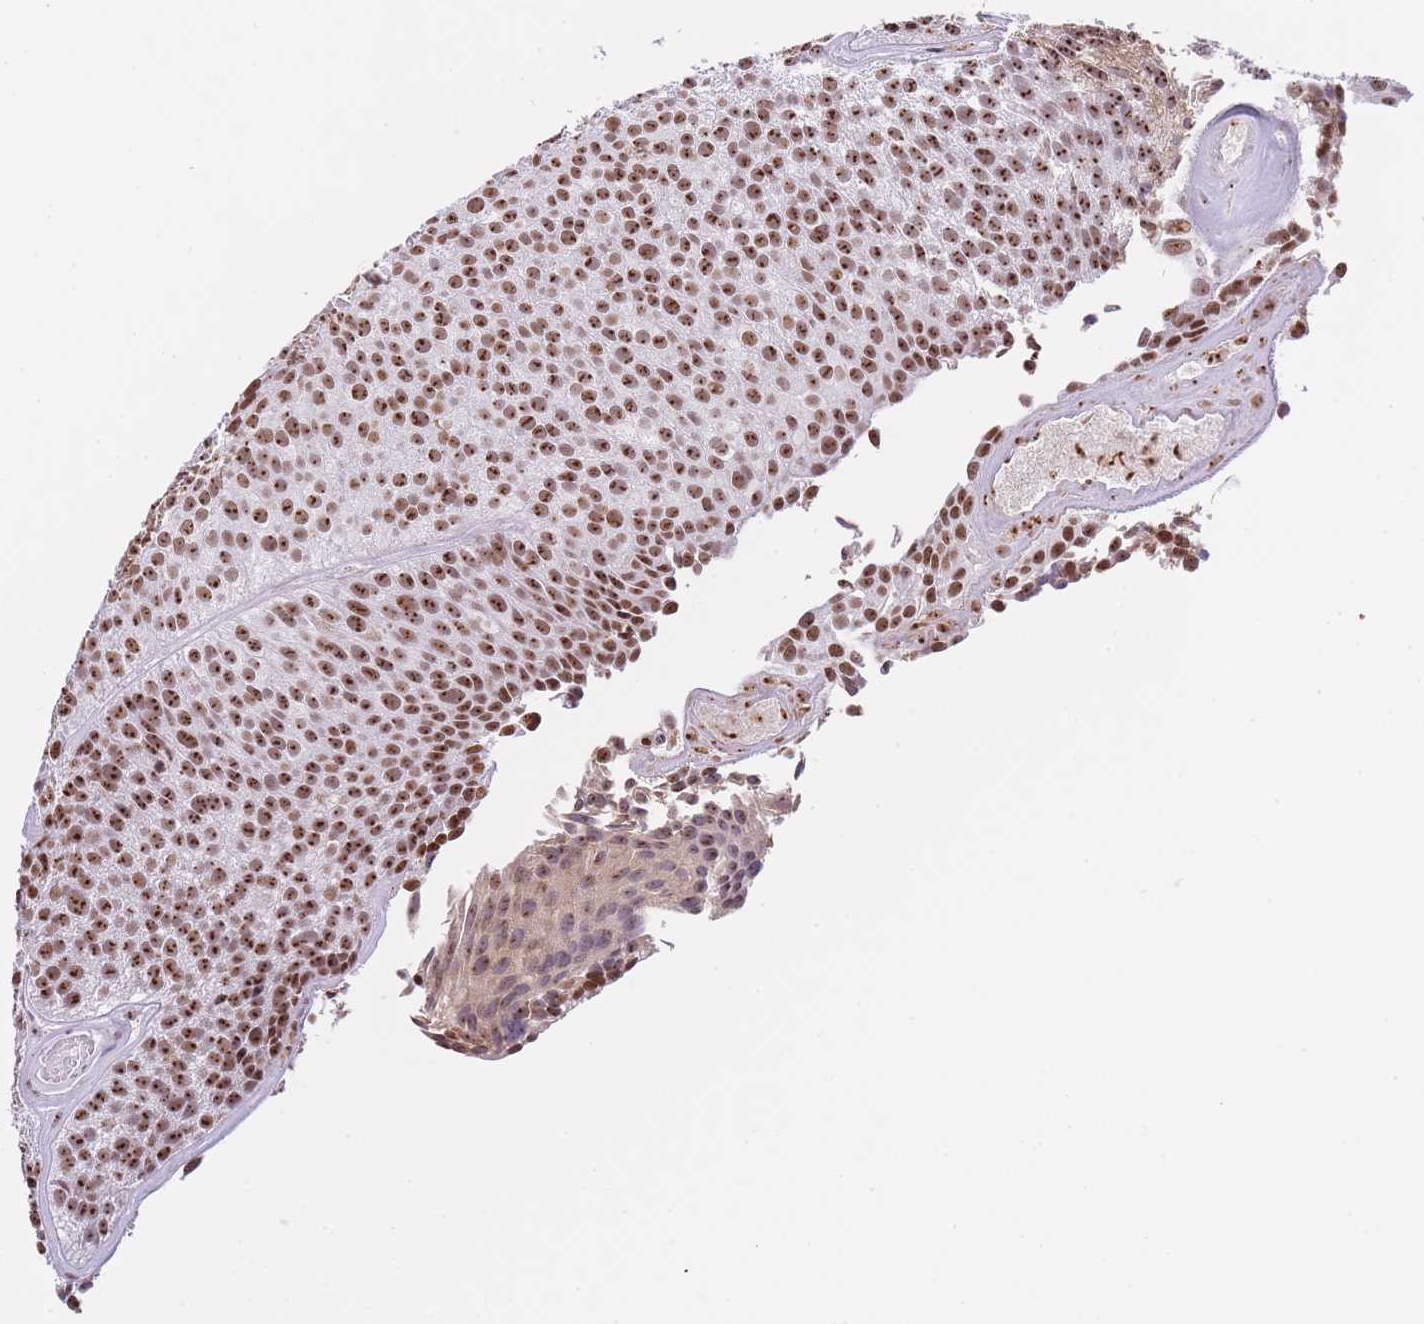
{"staining": {"intensity": "moderate", "quantity": ">75%", "location": "nuclear"}, "tissue": "urothelial cancer", "cell_type": "Tumor cells", "image_type": "cancer", "snomed": [{"axis": "morphology", "description": "Urothelial carcinoma, Low grade"}, {"axis": "topography", "description": "Urinary bladder"}], "caption": "A photomicrograph of human urothelial cancer stained for a protein exhibits moderate nuclear brown staining in tumor cells.", "gene": "EVC2", "patient": {"sex": "male", "age": 84}}